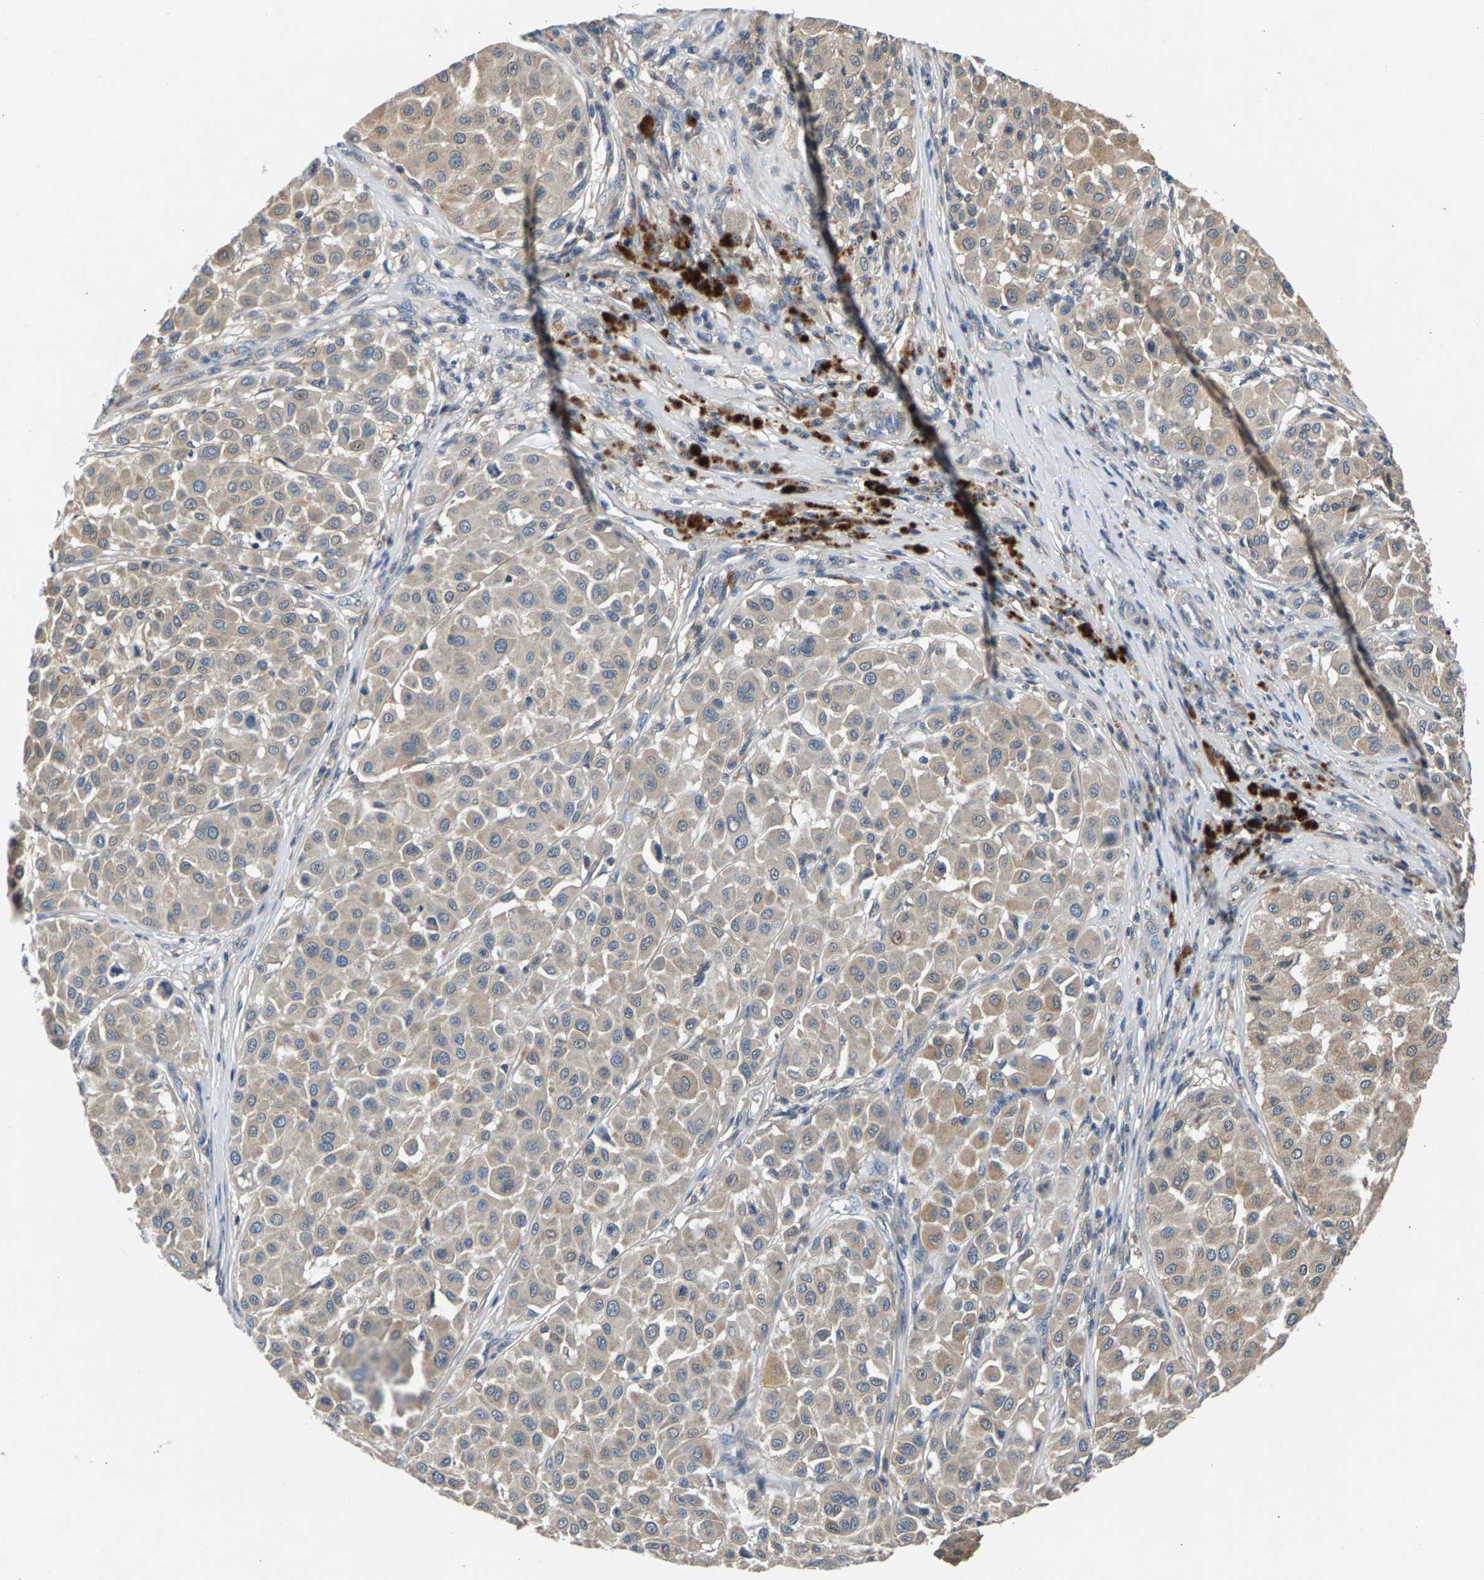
{"staining": {"intensity": "weak", "quantity": ">75%", "location": "cytoplasmic/membranous"}, "tissue": "melanoma", "cell_type": "Tumor cells", "image_type": "cancer", "snomed": [{"axis": "morphology", "description": "Malignant melanoma, Metastatic site"}, {"axis": "topography", "description": "Soft tissue"}], "caption": "Immunohistochemistry of human malignant melanoma (metastatic site) exhibits low levels of weak cytoplasmic/membranous expression in about >75% of tumor cells. (brown staining indicates protein expression, while blue staining denotes nuclei).", "gene": "NT5C", "patient": {"sex": "male", "age": 41}}